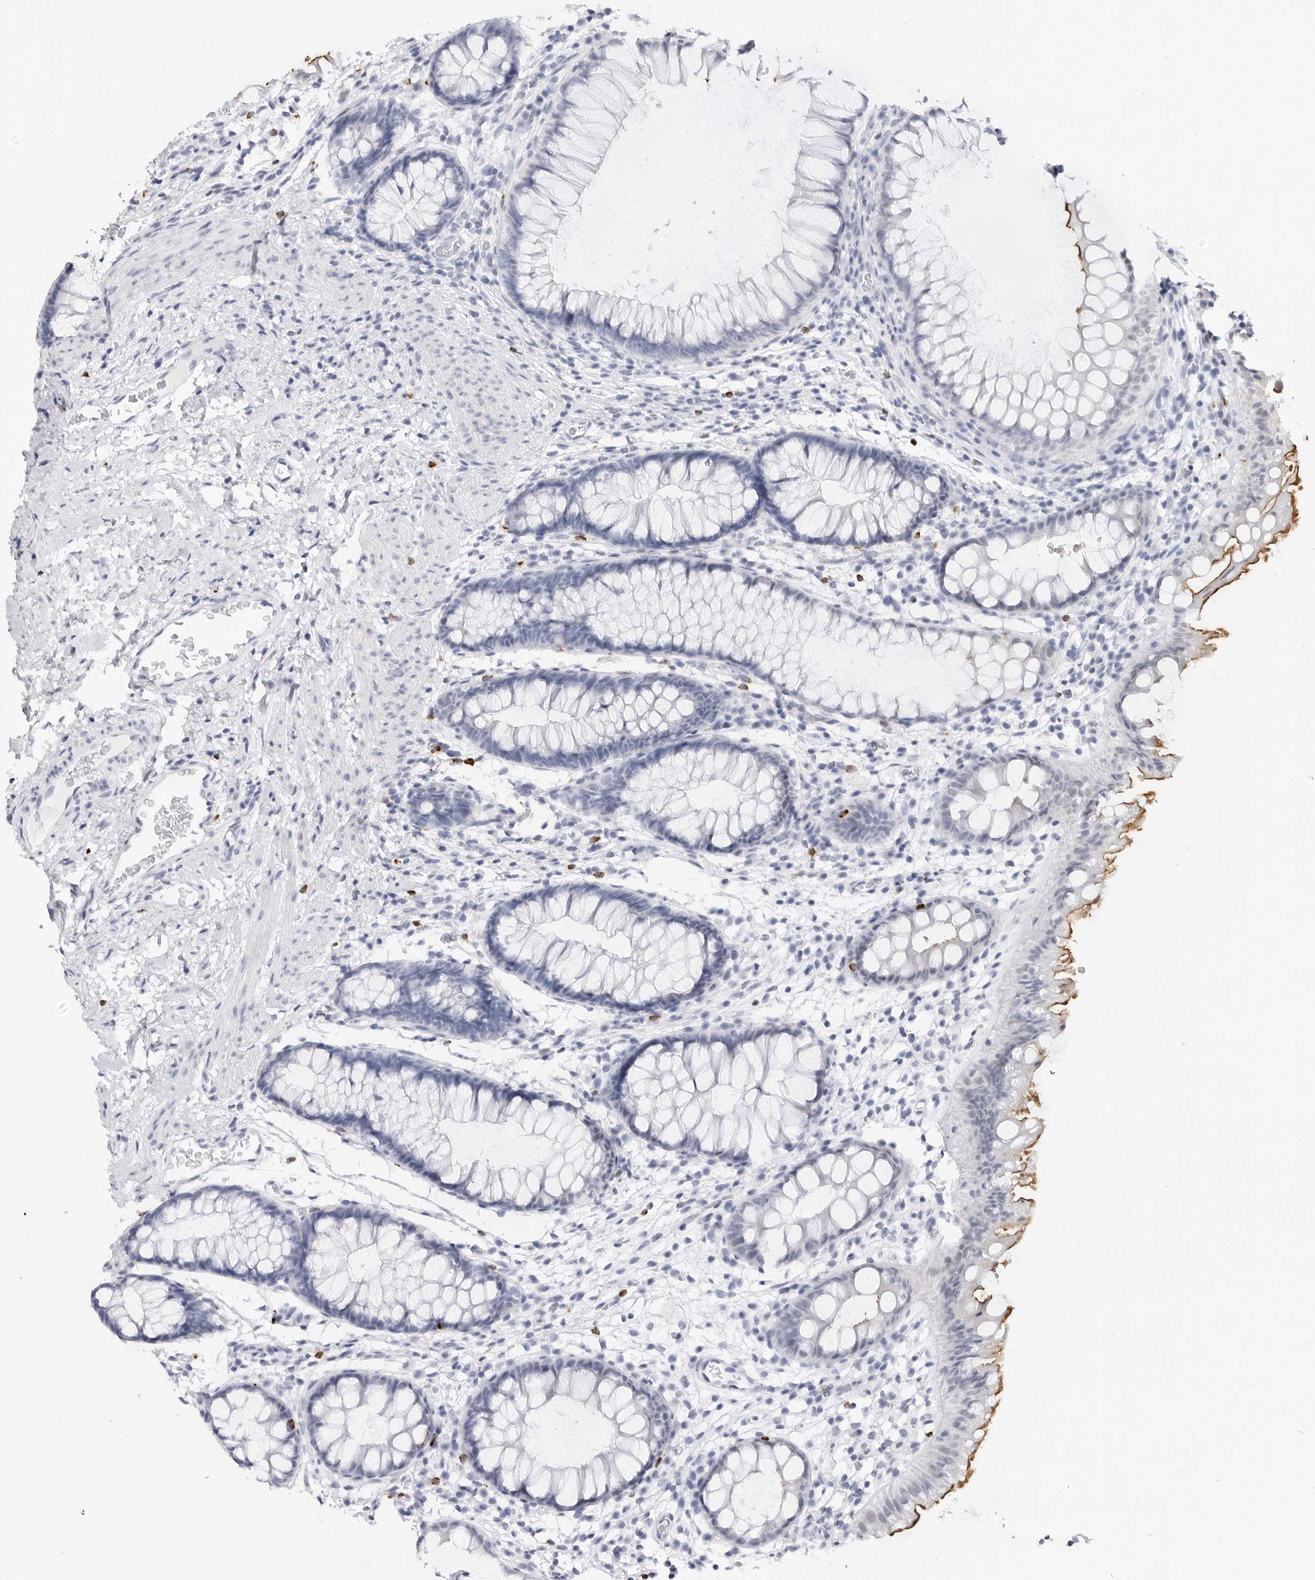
{"staining": {"intensity": "negative", "quantity": "none", "location": "none"}, "tissue": "colon", "cell_type": "Endothelial cells", "image_type": "normal", "snomed": [{"axis": "morphology", "description": "Normal tissue, NOS"}, {"axis": "topography", "description": "Colon"}], "caption": "This is an immunohistochemistry (IHC) photomicrograph of unremarkable human colon. There is no staining in endothelial cells.", "gene": "HSPB7", "patient": {"sex": "female", "age": 62}}